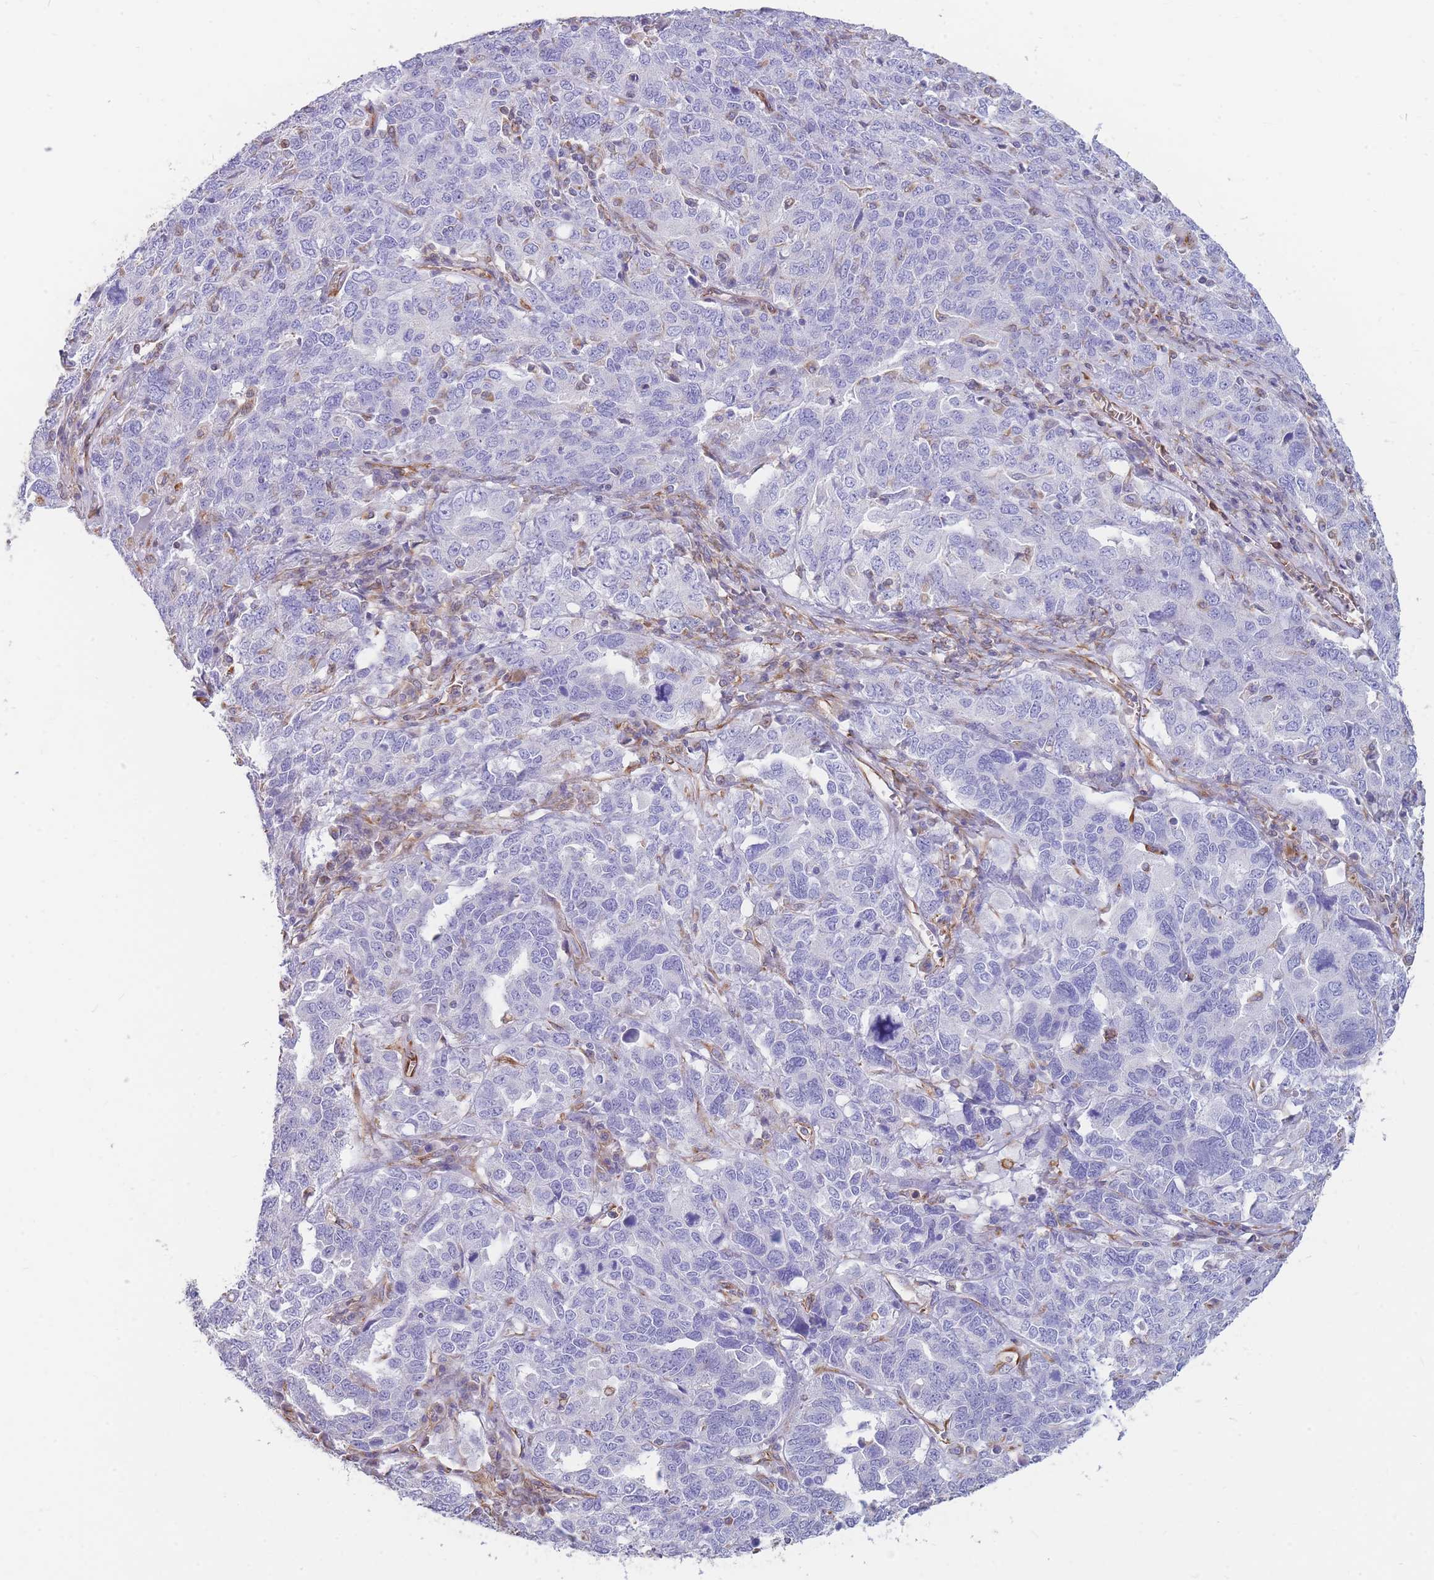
{"staining": {"intensity": "negative", "quantity": "none", "location": "none"}, "tissue": "ovarian cancer", "cell_type": "Tumor cells", "image_type": "cancer", "snomed": [{"axis": "morphology", "description": "Carcinoma, endometroid"}, {"axis": "topography", "description": "Ovary"}], "caption": "Tumor cells are negative for protein expression in human endometroid carcinoma (ovarian). (Immunohistochemistry (ihc), brightfield microscopy, high magnification).", "gene": "ANKRD53", "patient": {"sex": "female", "age": 62}}